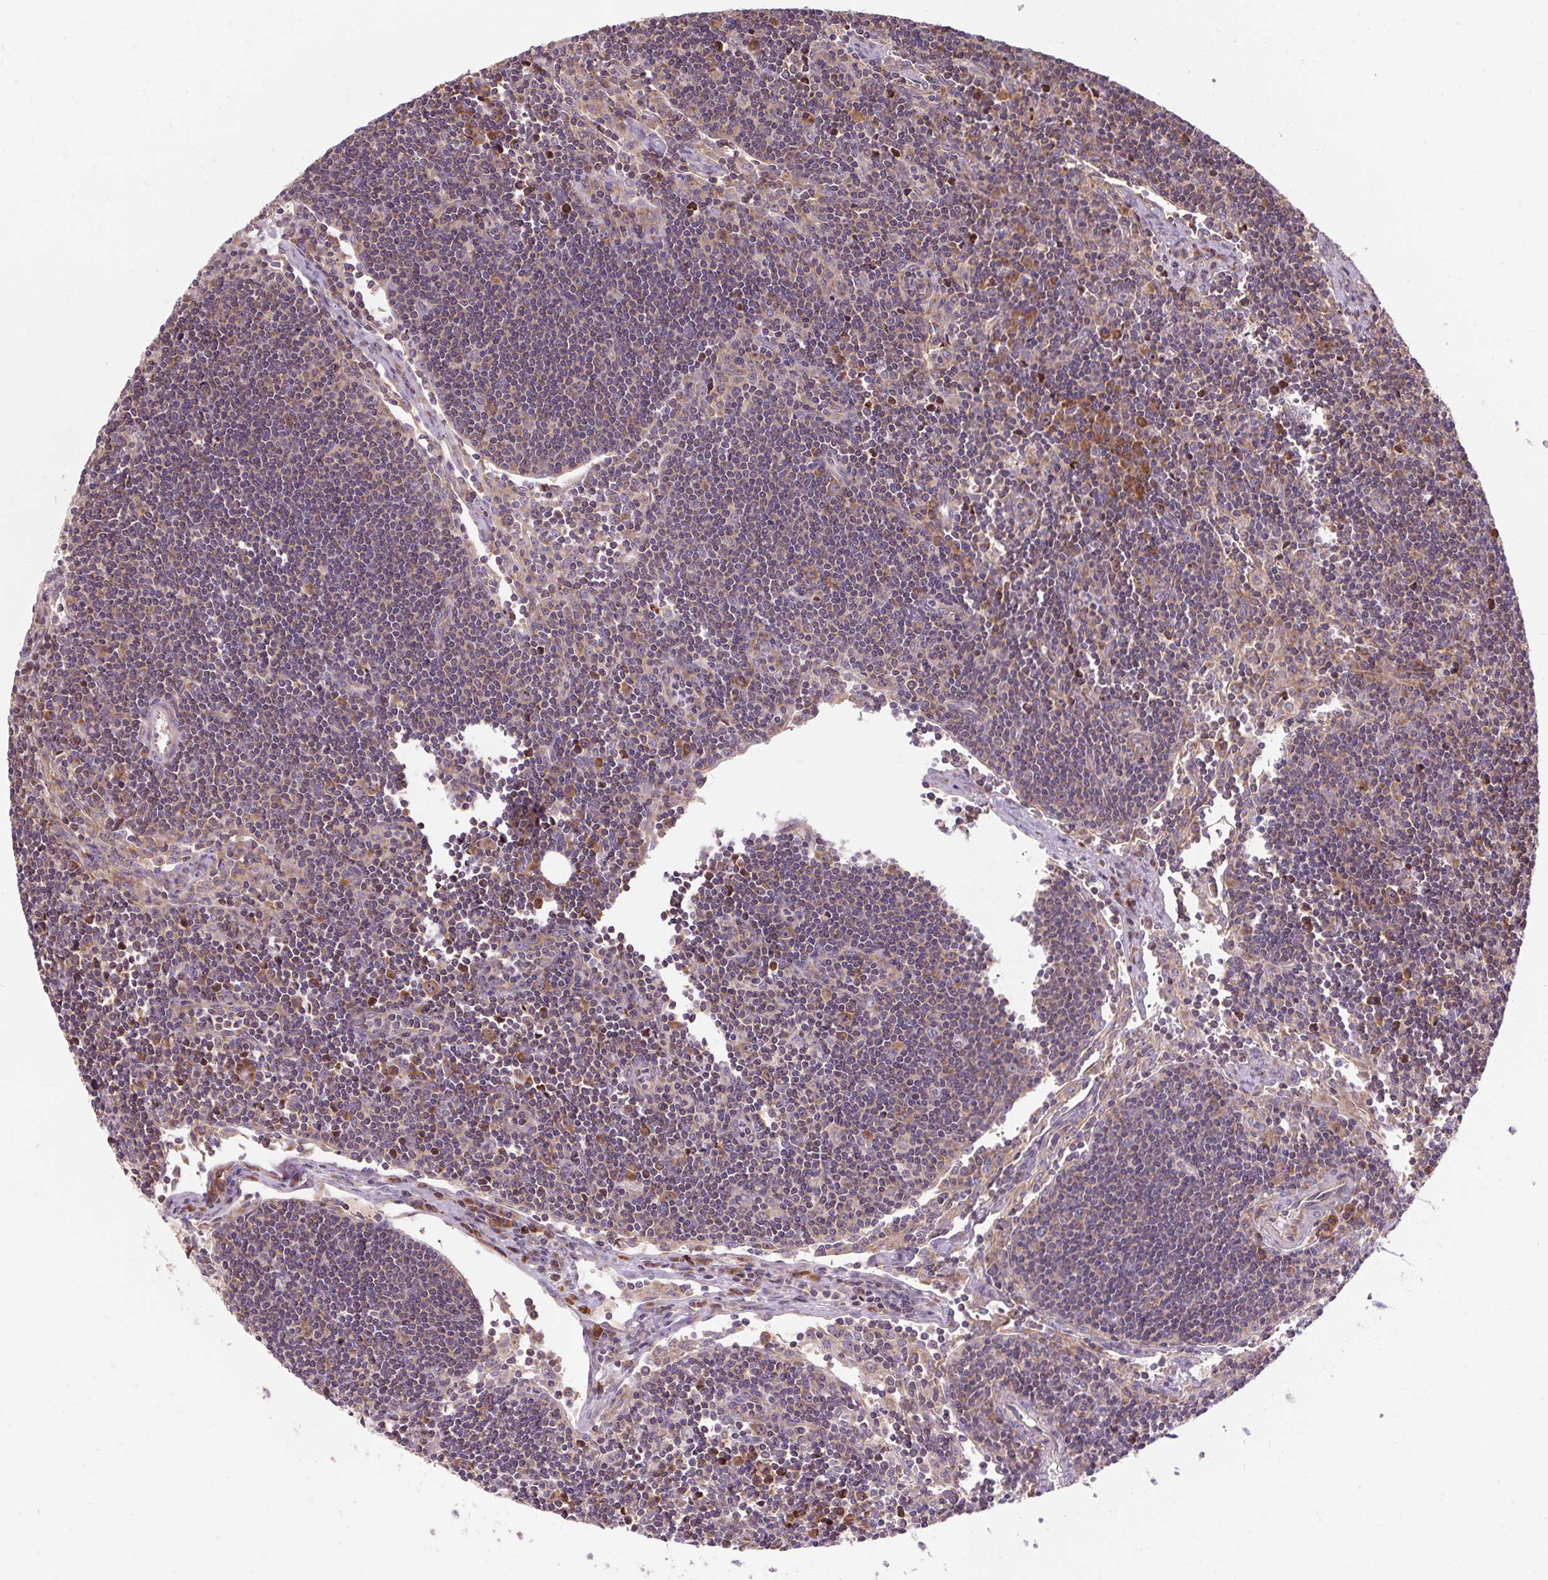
{"staining": {"intensity": "moderate", "quantity": "<25%", "location": "cytoplasmic/membranous"}, "tissue": "lymph node", "cell_type": "Germinal center cells", "image_type": "normal", "snomed": [{"axis": "morphology", "description": "Normal tissue, NOS"}, {"axis": "topography", "description": "Lymph node"}], "caption": "Germinal center cells reveal moderate cytoplasmic/membranous staining in about <25% of cells in normal lymph node.", "gene": "PRSS48", "patient": {"sex": "female", "age": 29}}